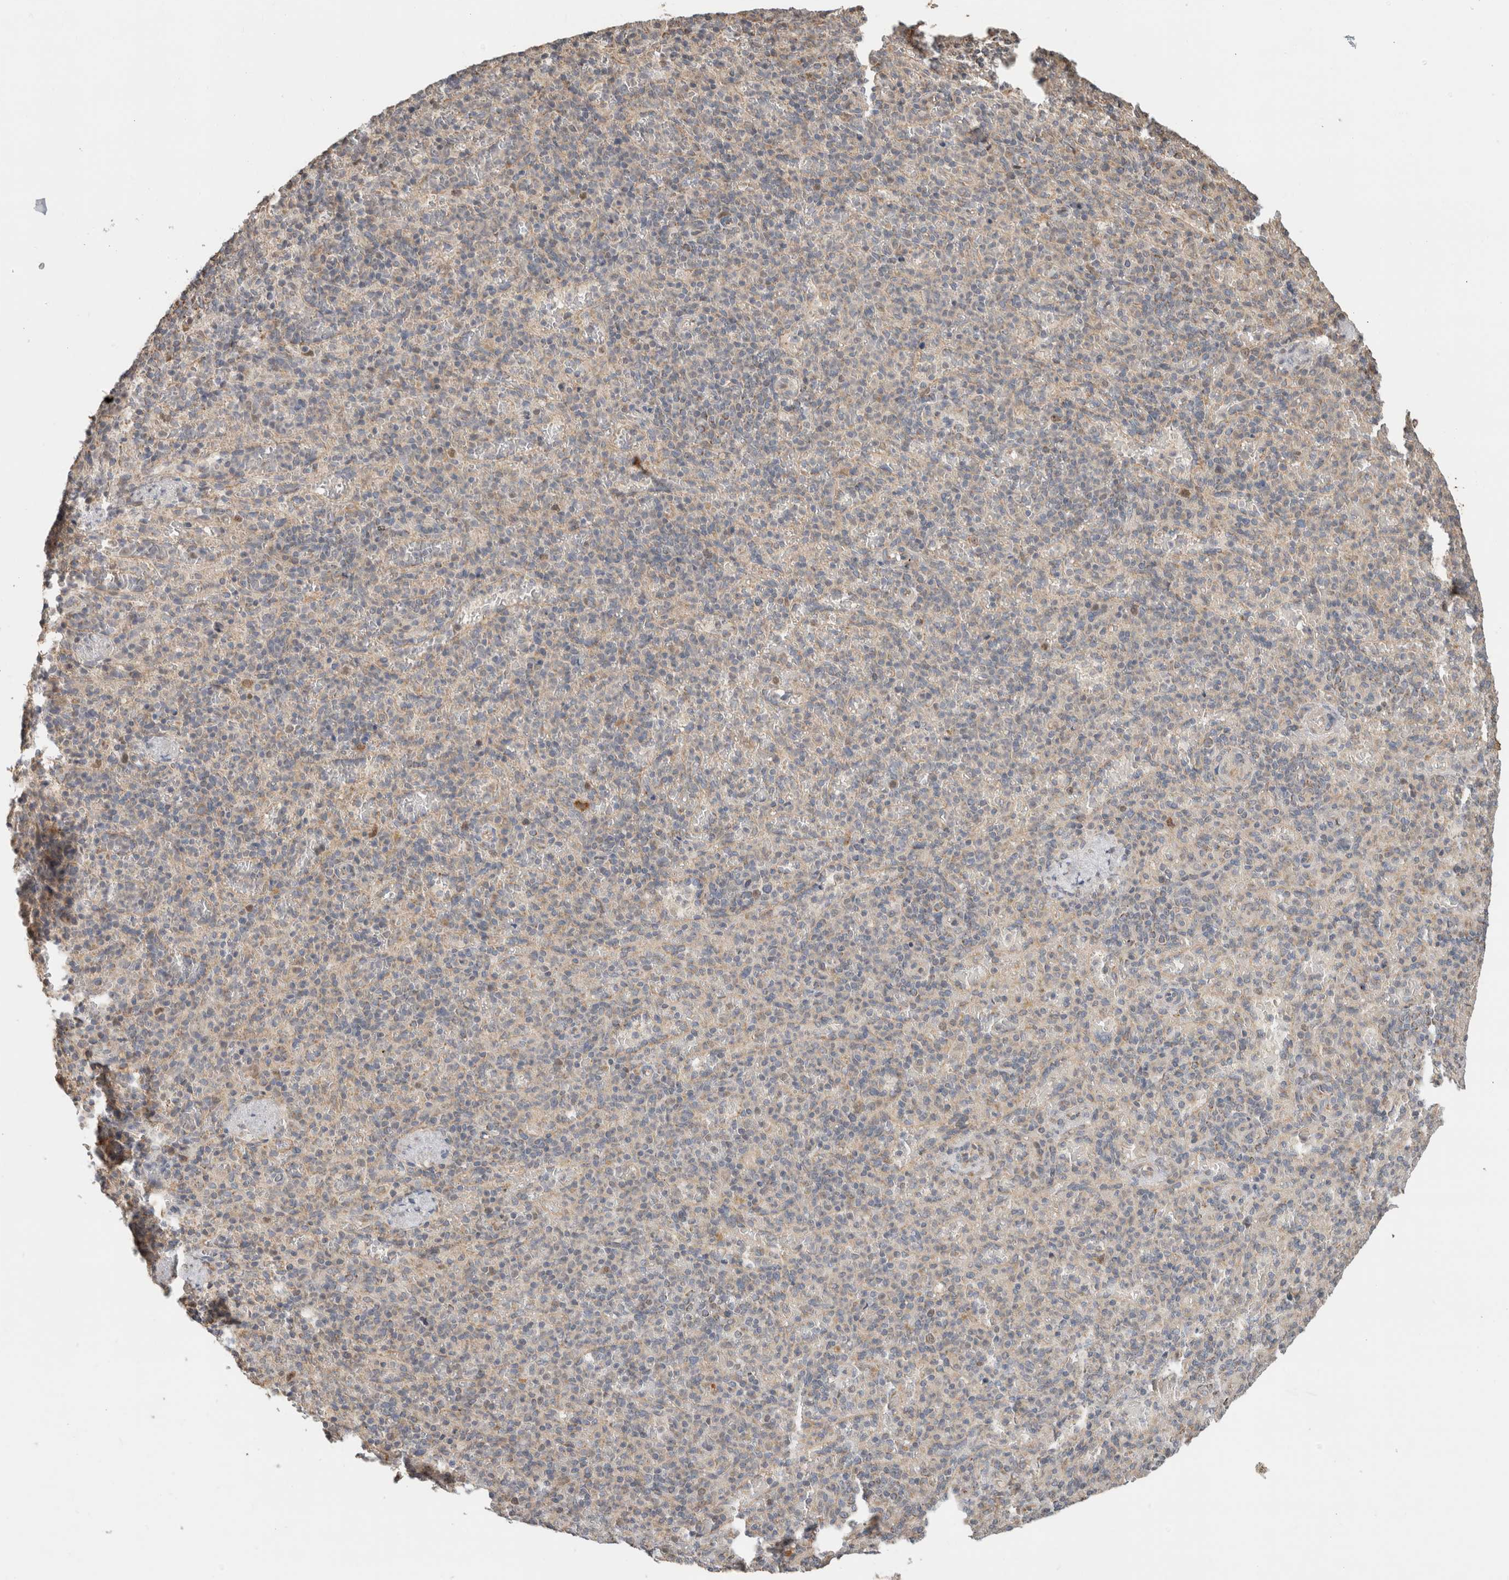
{"staining": {"intensity": "weak", "quantity": "<25%", "location": "cytoplasmic/membranous"}, "tissue": "spleen", "cell_type": "Cells in red pulp", "image_type": "normal", "snomed": [{"axis": "morphology", "description": "Normal tissue, NOS"}, {"axis": "topography", "description": "Spleen"}], "caption": "Protein analysis of normal spleen reveals no significant positivity in cells in red pulp. Brightfield microscopy of immunohistochemistry stained with DAB (brown) and hematoxylin (blue), captured at high magnification.", "gene": "GINS4", "patient": {"sex": "female", "age": 74}}